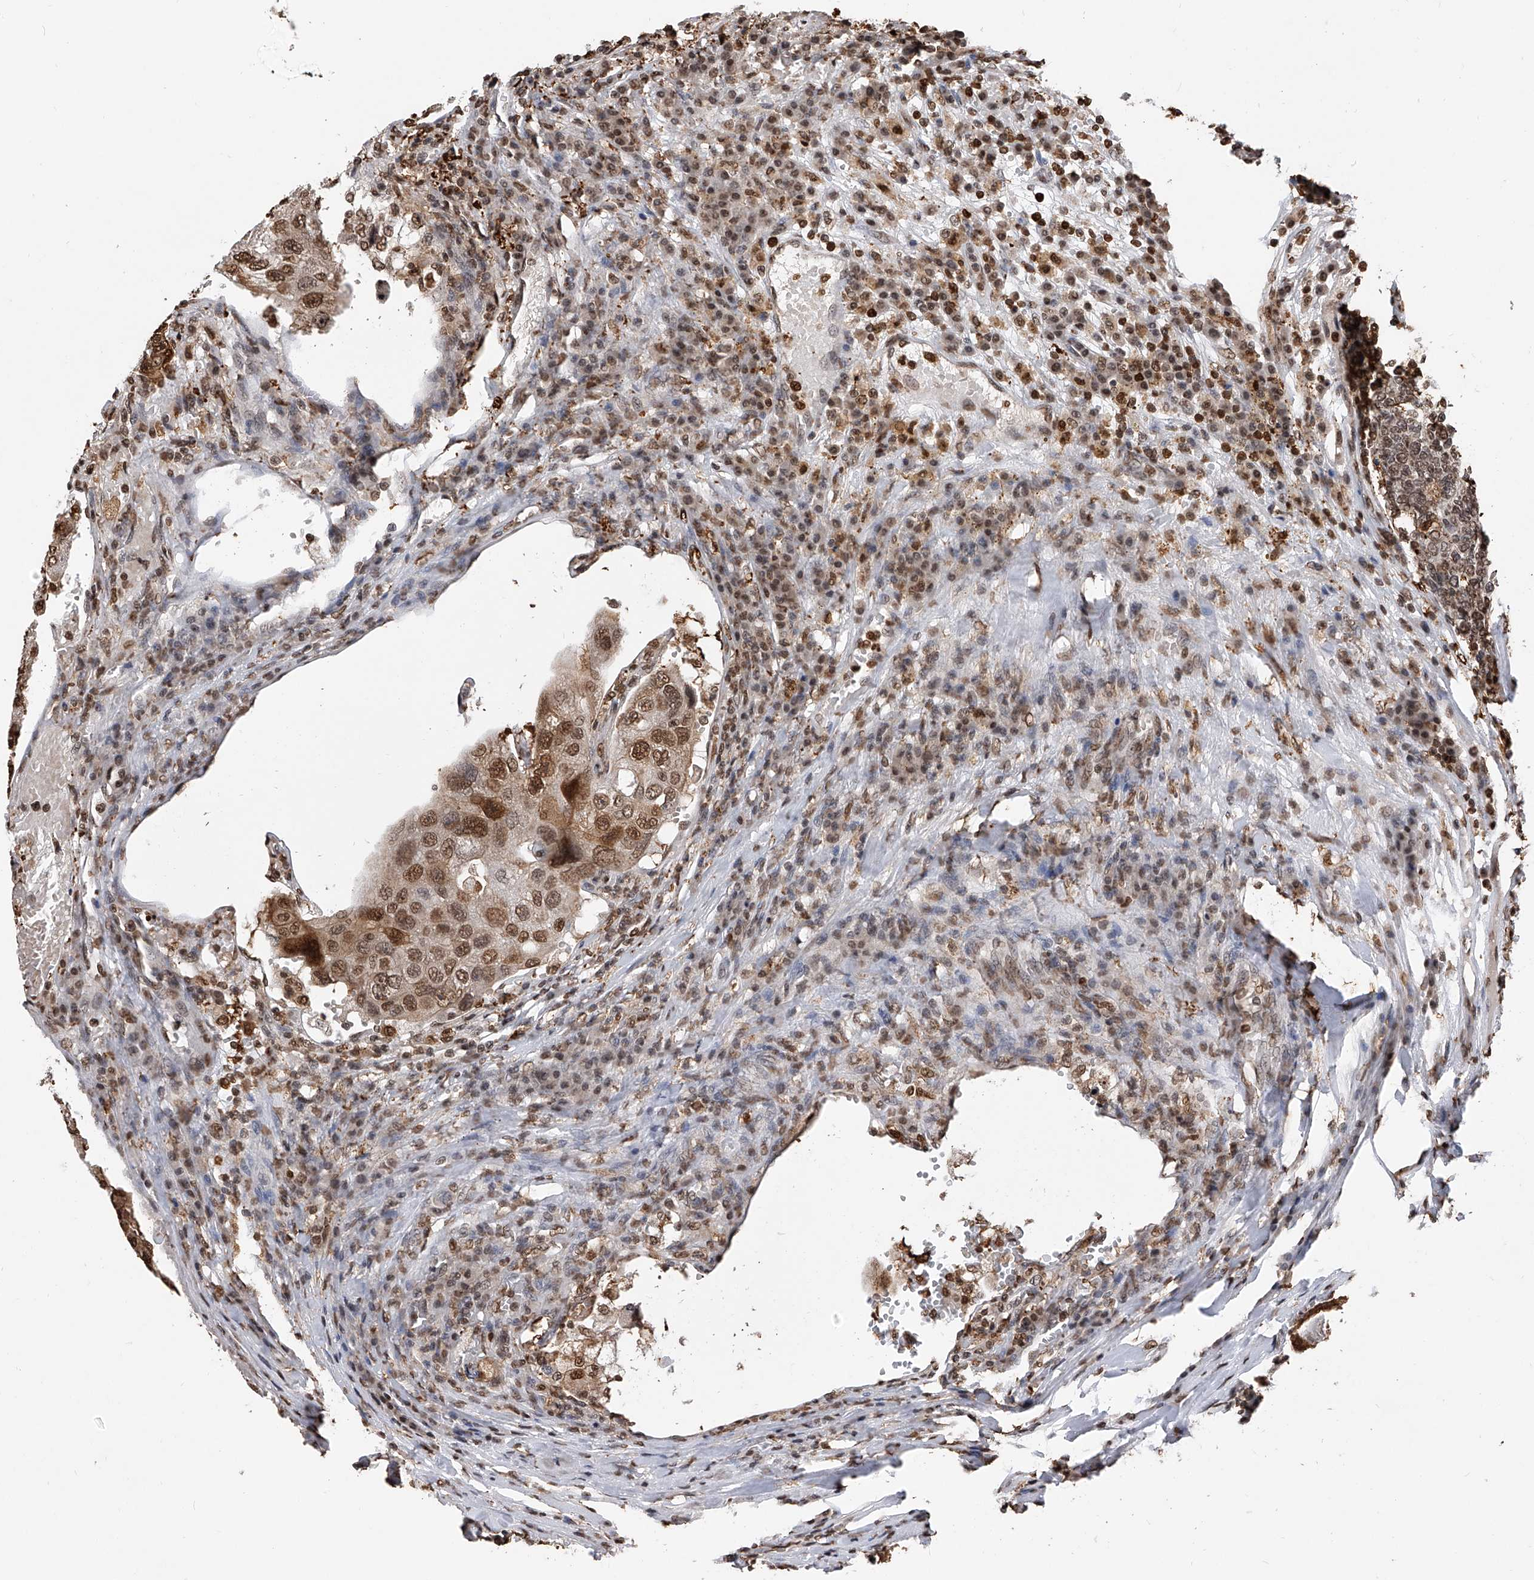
{"staining": {"intensity": "moderate", "quantity": ">75%", "location": "nuclear"}, "tissue": "urothelial cancer", "cell_type": "Tumor cells", "image_type": "cancer", "snomed": [{"axis": "morphology", "description": "Urothelial carcinoma, High grade"}, {"axis": "topography", "description": "Lymph node"}, {"axis": "topography", "description": "Urinary bladder"}], "caption": "Urothelial cancer was stained to show a protein in brown. There is medium levels of moderate nuclear positivity in approximately >75% of tumor cells.", "gene": "CFAP410", "patient": {"sex": "male", "age": 51}}